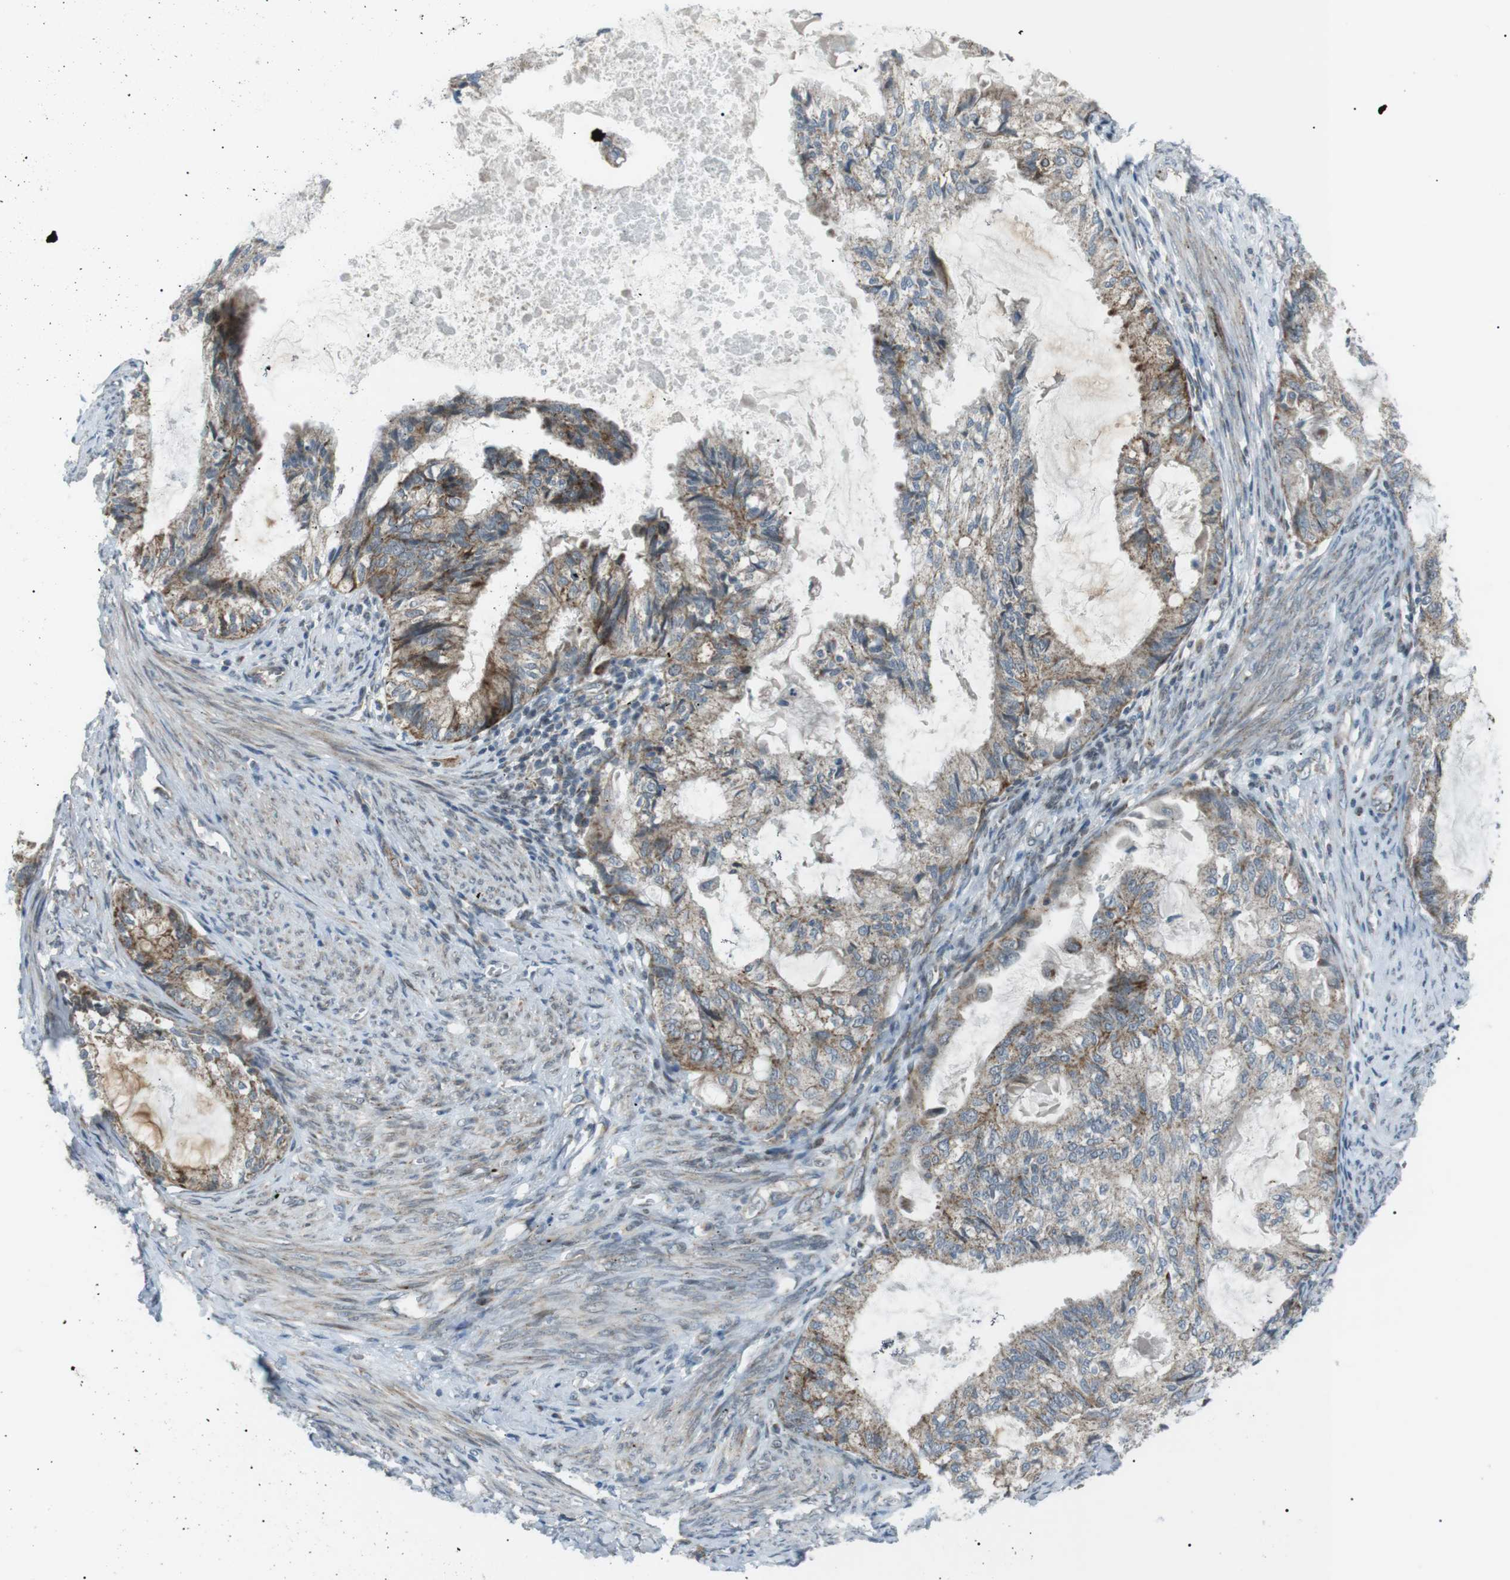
{"staining": {"intensity": "moderate", "quantity": ">75%", "location": "cytoplasmic/membranous"}, "tissue": "cervical cancer", "cell_type": "Tumor cells", "image_type": "cancer", "snomed": [{"axis": "morphology", "description": "Normal tissue, NOS"}, {"axis": "morphology", "description": "Adenocarcinoma, NOS"}, {"axis": "topography", "description": "Cervix"}, {"axis": "topography", "description": "Endometrium"}], "caption": "Protein staining of cervical cancer tissue shows moderate cytoplasmic/membranous positivity in about >75% of tumor cells. Using DAB (3,3'-diaminobenzidine) (brown) and hematoxylin (blue) stains, captured at high magnification using brightfield microscopy.", "gene": "ARID5B", "patient": {"sex": "female", "age": 86}}